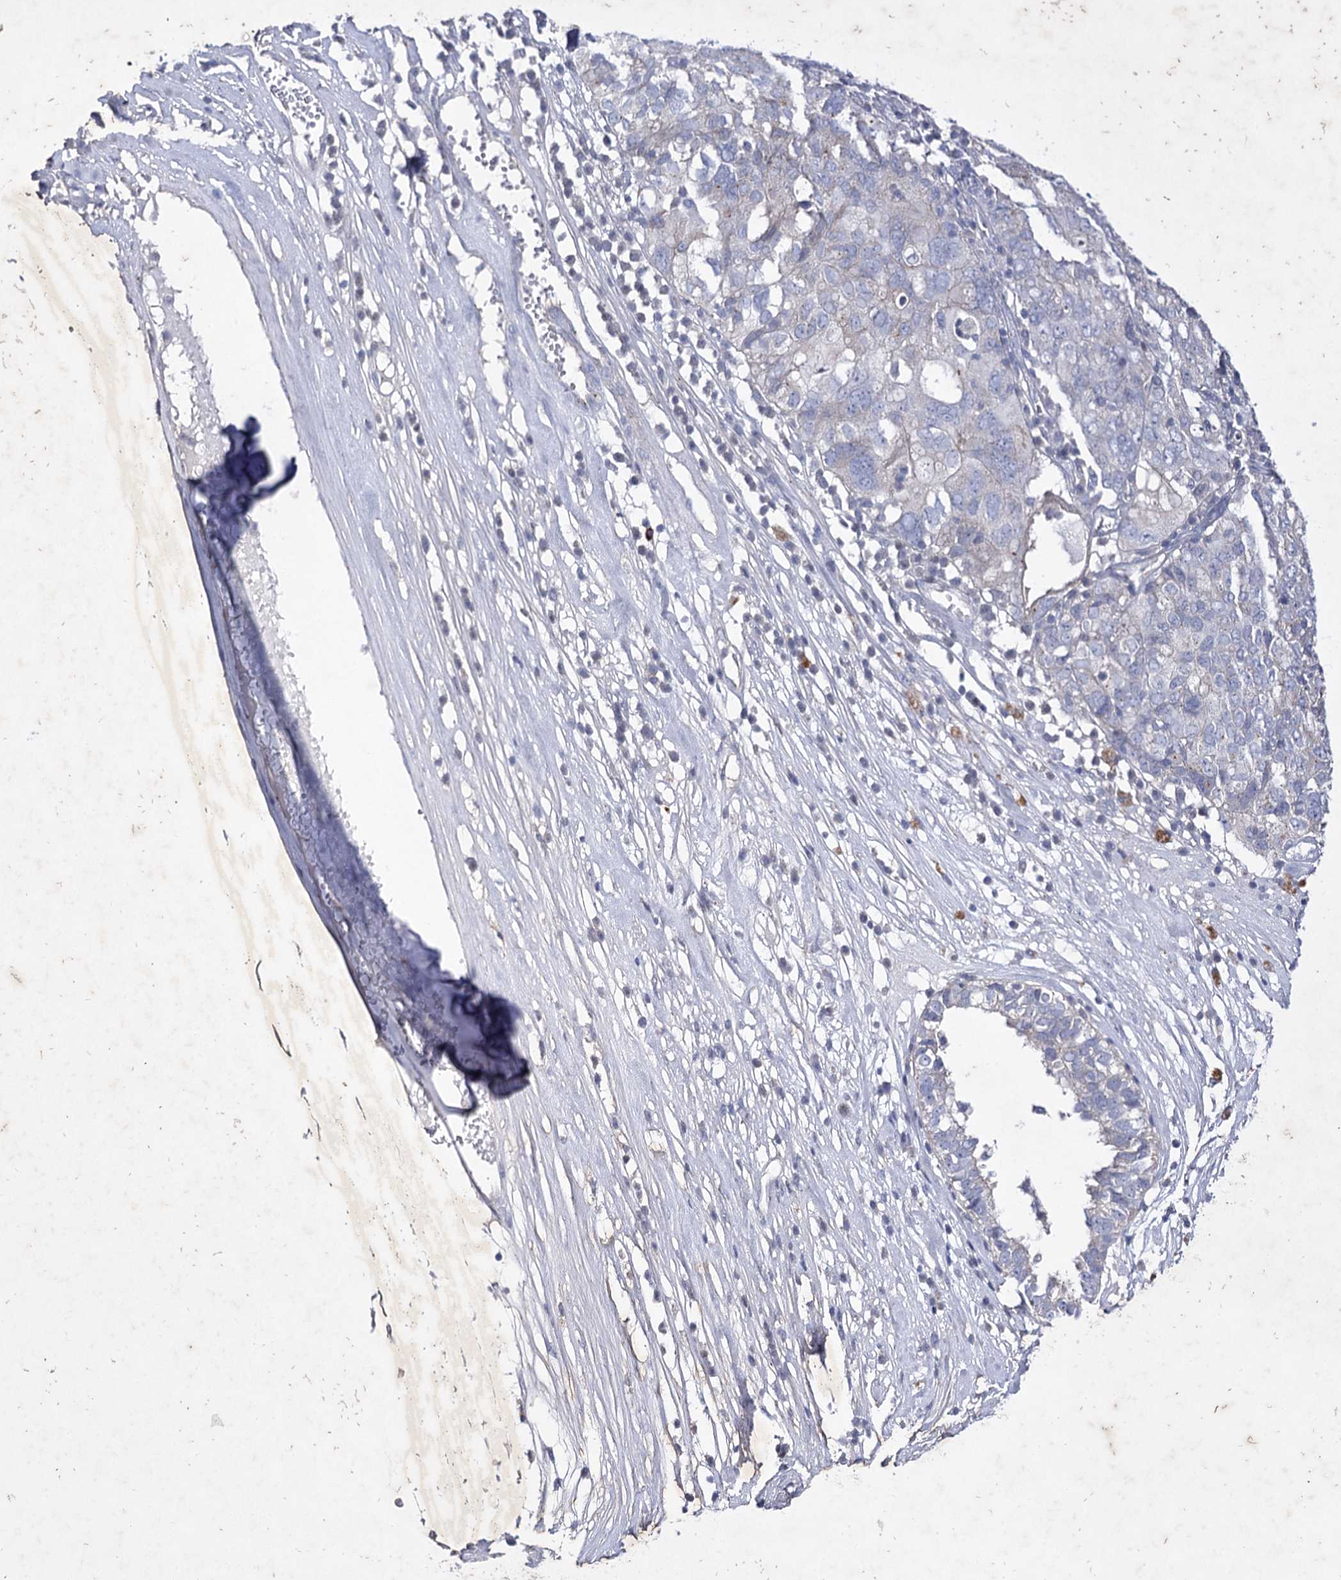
{"staining": {"intensity": "negative", "quantity": "none", "location": "none"}, "tissue": "ovarian cancer", "cell_type": "Tumor cells", "image_type": "cancer", "snomed": [{"axis": "morphology", "description": "Carcinoma, endometroid"}, {"axis": "topography", "description": "Ovary"}], "caption": "Ovarian cancer stained for a protein using IHC demonstrates no staining tumor cells.", "gene": "COX15", "patient": {"sex": "female", "age": 62}}